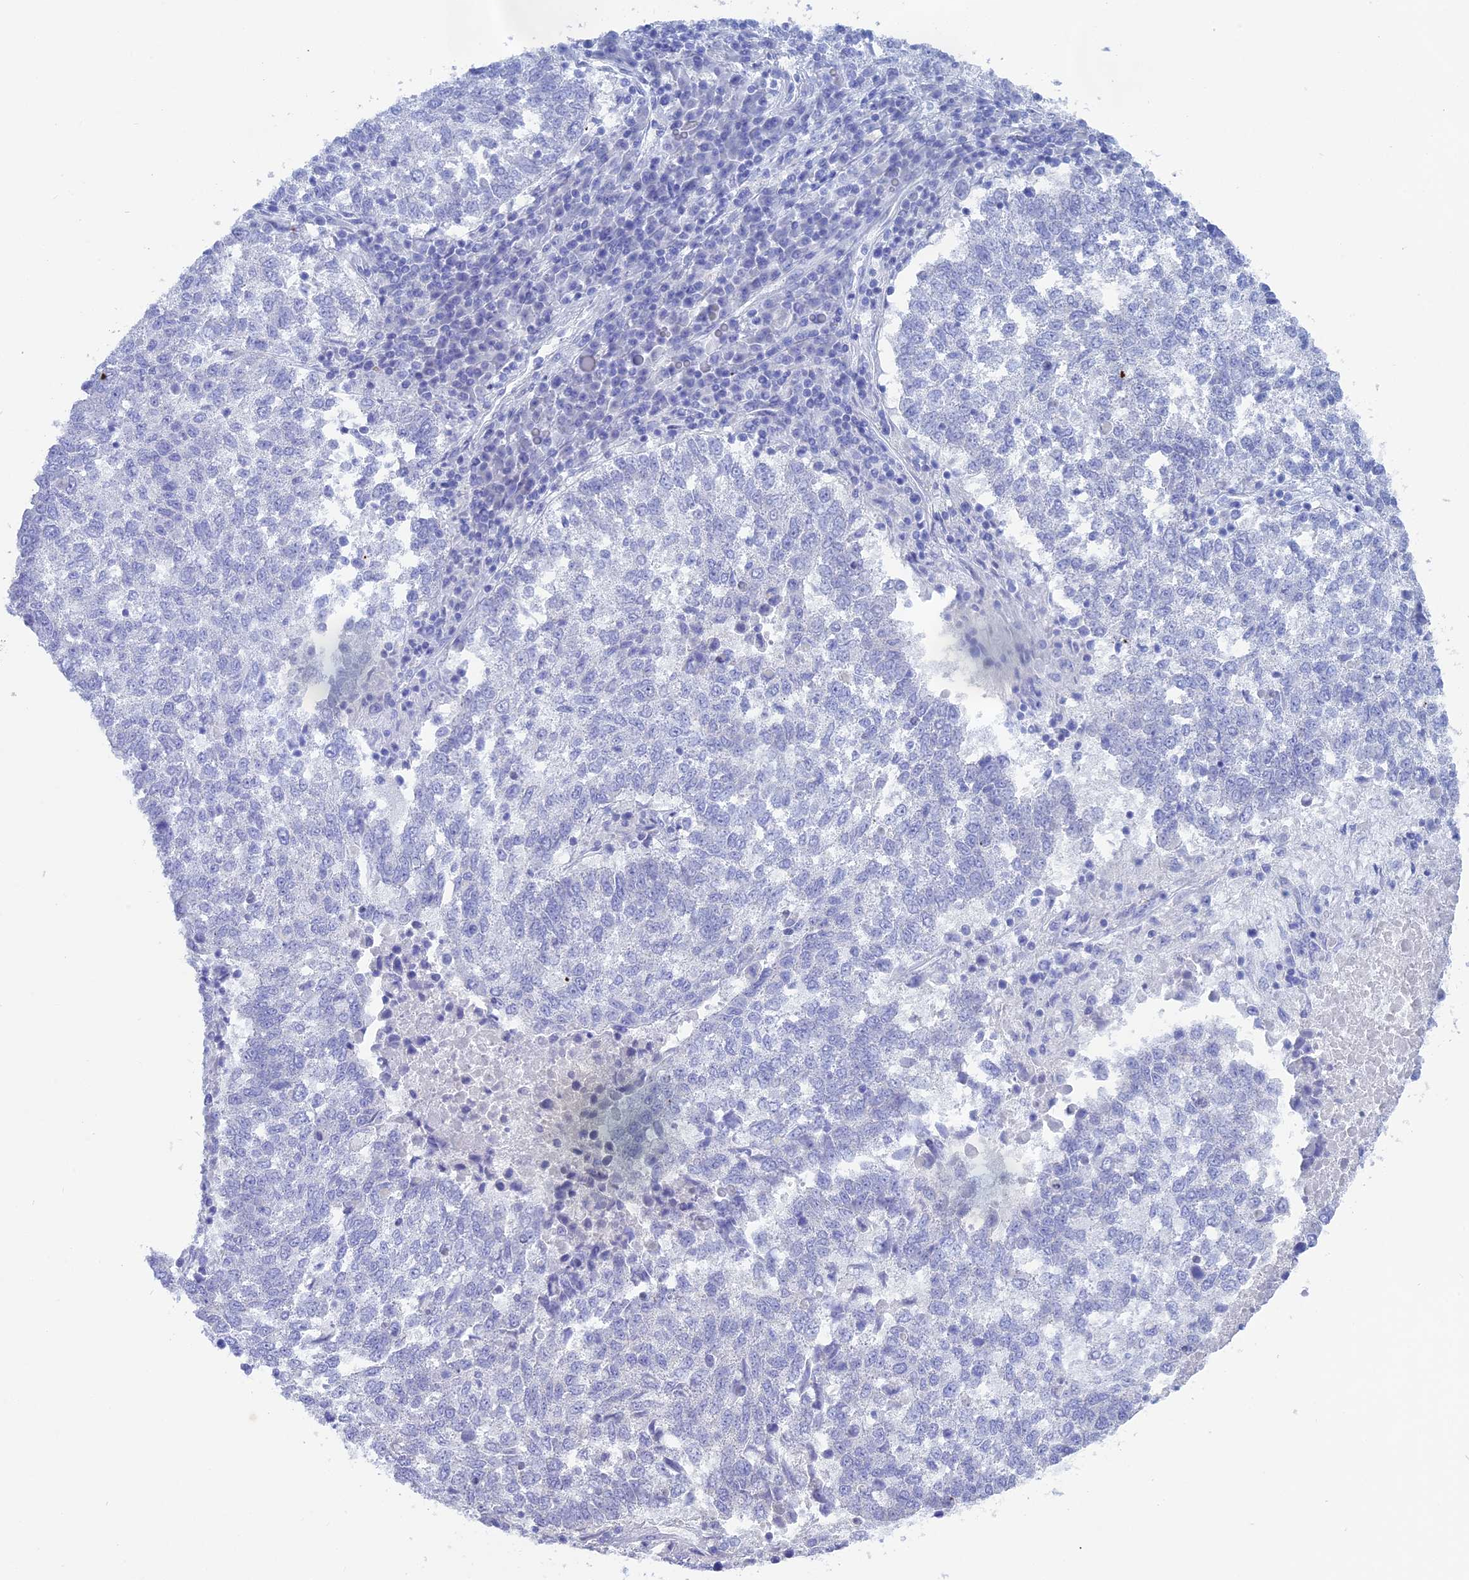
{"staining": {"intensity": "negative", "quantity": "none", "location": "none"}, "tissue": "lung cancer", "cell_type": "Tumor cells", "image_type": "cancer", "snomed": [{"axis": "morphology", "description": "Squamous cell carcinoma, NOS"}, {"axis": "topography", "description": "Lung"}], "caption": "Immunohistochemistry (IHC) of lung cancer (squamous cell carcinoma) demonstrates no staining in tumor cells.", "gene": "ERICH4", "patient": {"sex": "male", "age": 73}}